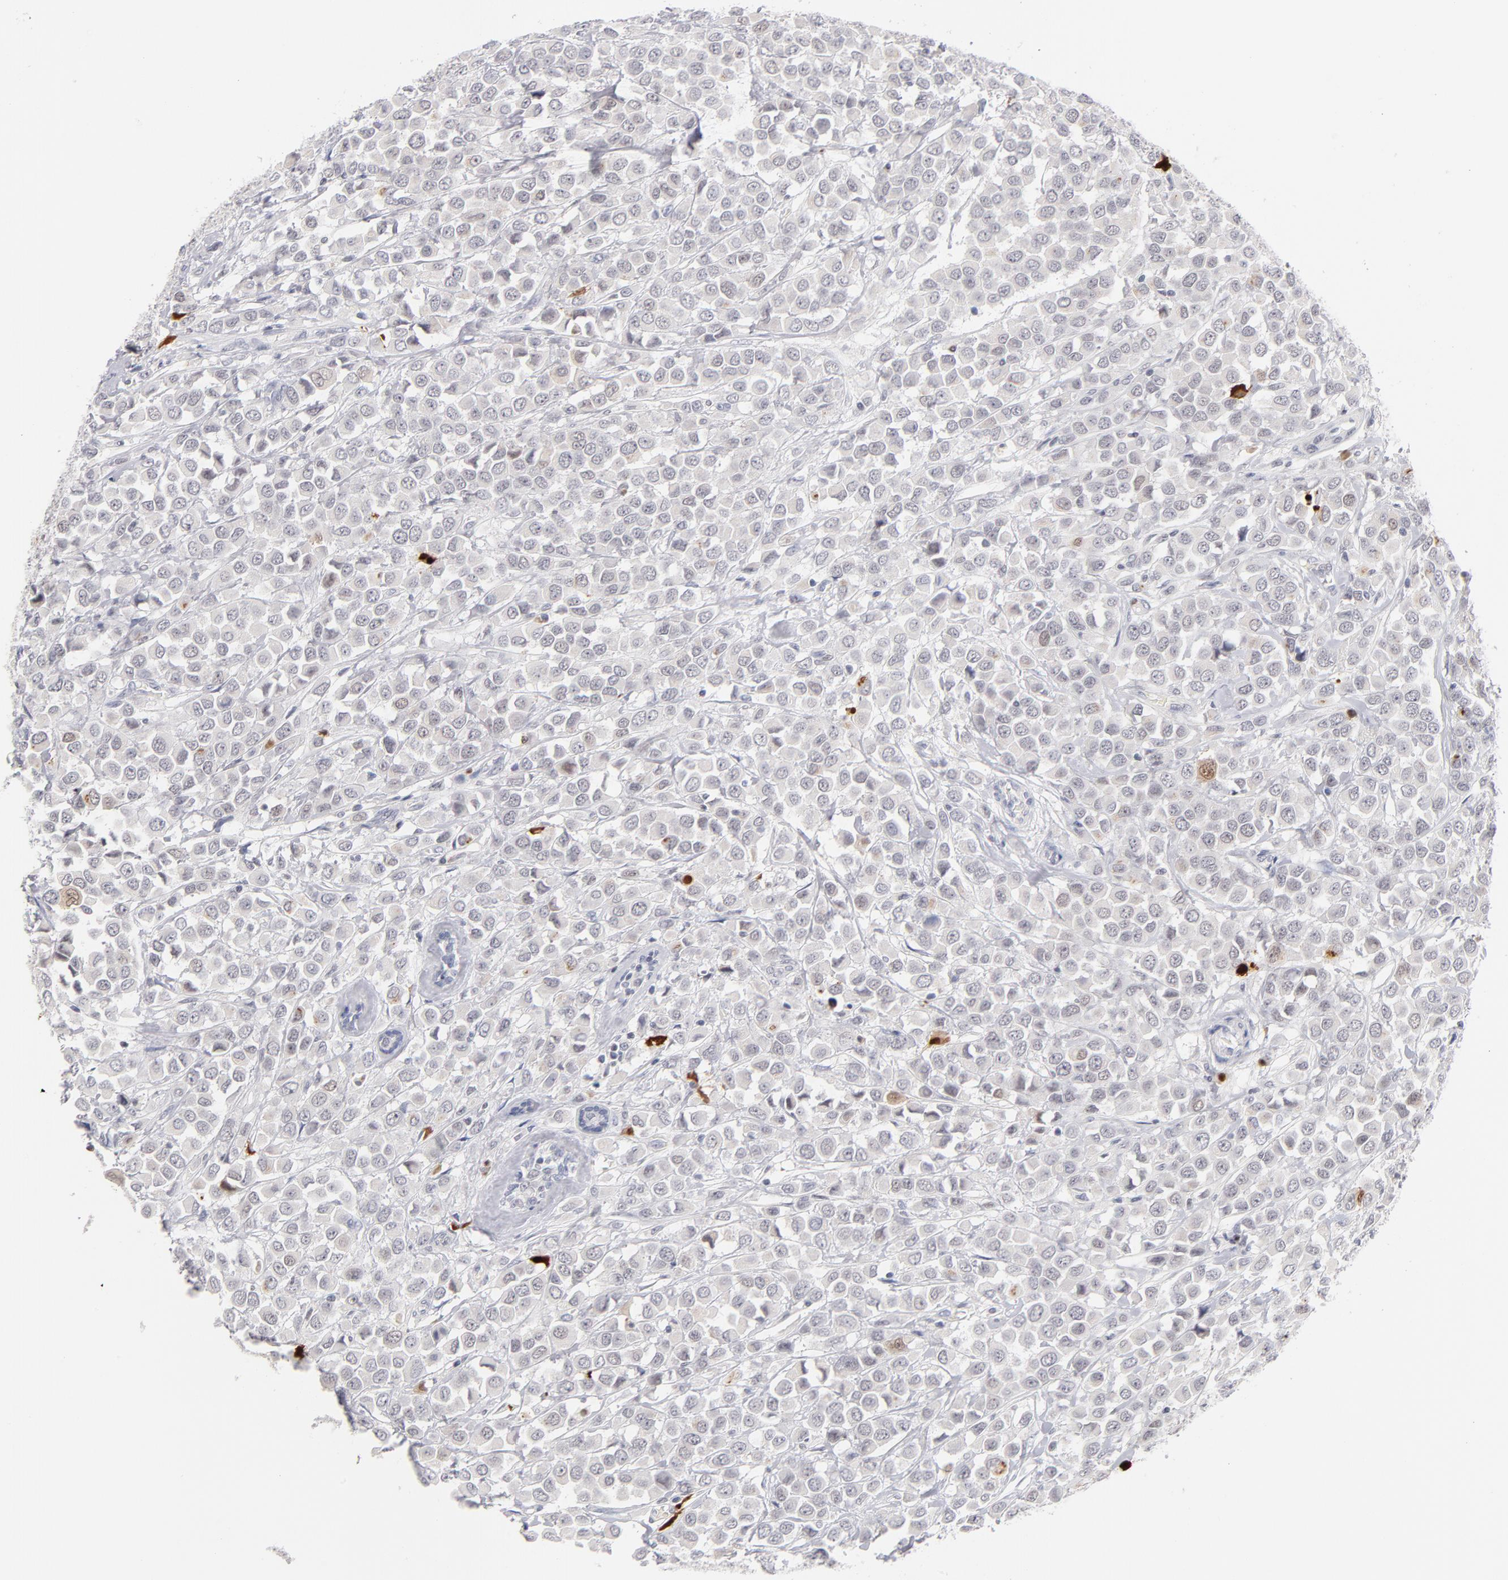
{"staining": {"intensity": "moderate", "quantity": "<25%", "location": "nuclear"}, "tissue": "breast cancer", "cell_type": "Tumor cells", "image_type": "cancer", "snomed": [{"axis": "morphology", "description": "Duct carcinoma"}, {"axis": "topography", "description": "Breast"}], "caption": "The histopathology image displays staining of invasive ductal carcinoma (breast), revealing moderate nuclear protein staining (brown color) within tumor cells.", "gene": "PARP1", "patient": {"sex": "female", "age": 61}}